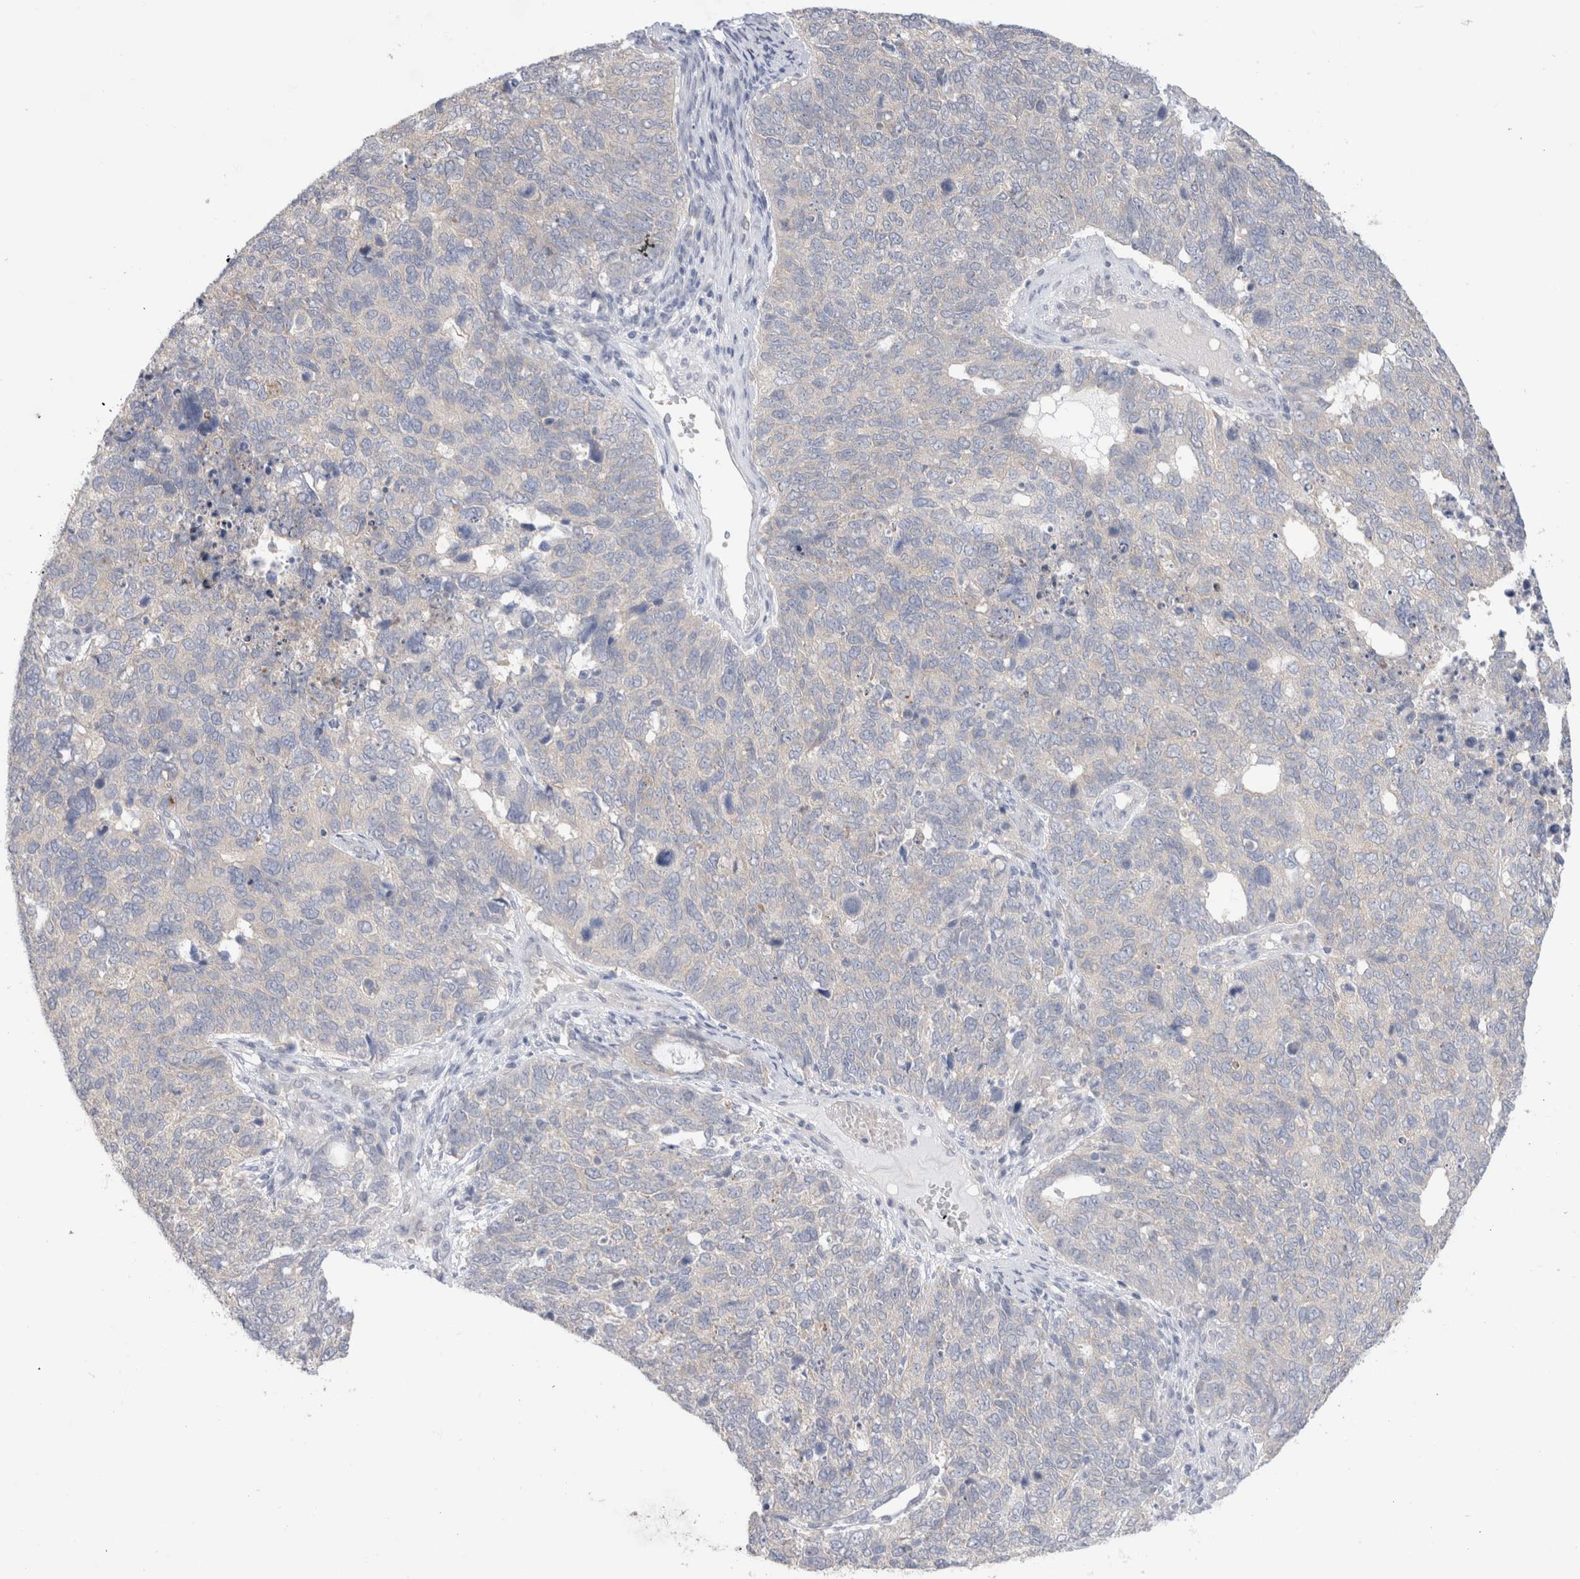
{"staining": {"intensity": "negative", "quantity": "none", "location": "none"}, "tissue": "cervical cancer", "cell_type": "Tumor cells", "image_type": "cancer", "snomed": [{"axis": "morphology", "description": "Squamous cell carcinoma, NOS"}, {"axis": "topography", "description": "Cervix"}], "caption": "Cervical squamous cell carcinoma was stained to show a protein in brown. There is no significant staining in tumor cells. (DAB (3,3'-diaminobenzidine) immunohistochemistry (IHC), high magnification).", "gene": "NDOR1", "patient": {"sex": "female", "age": 63}}